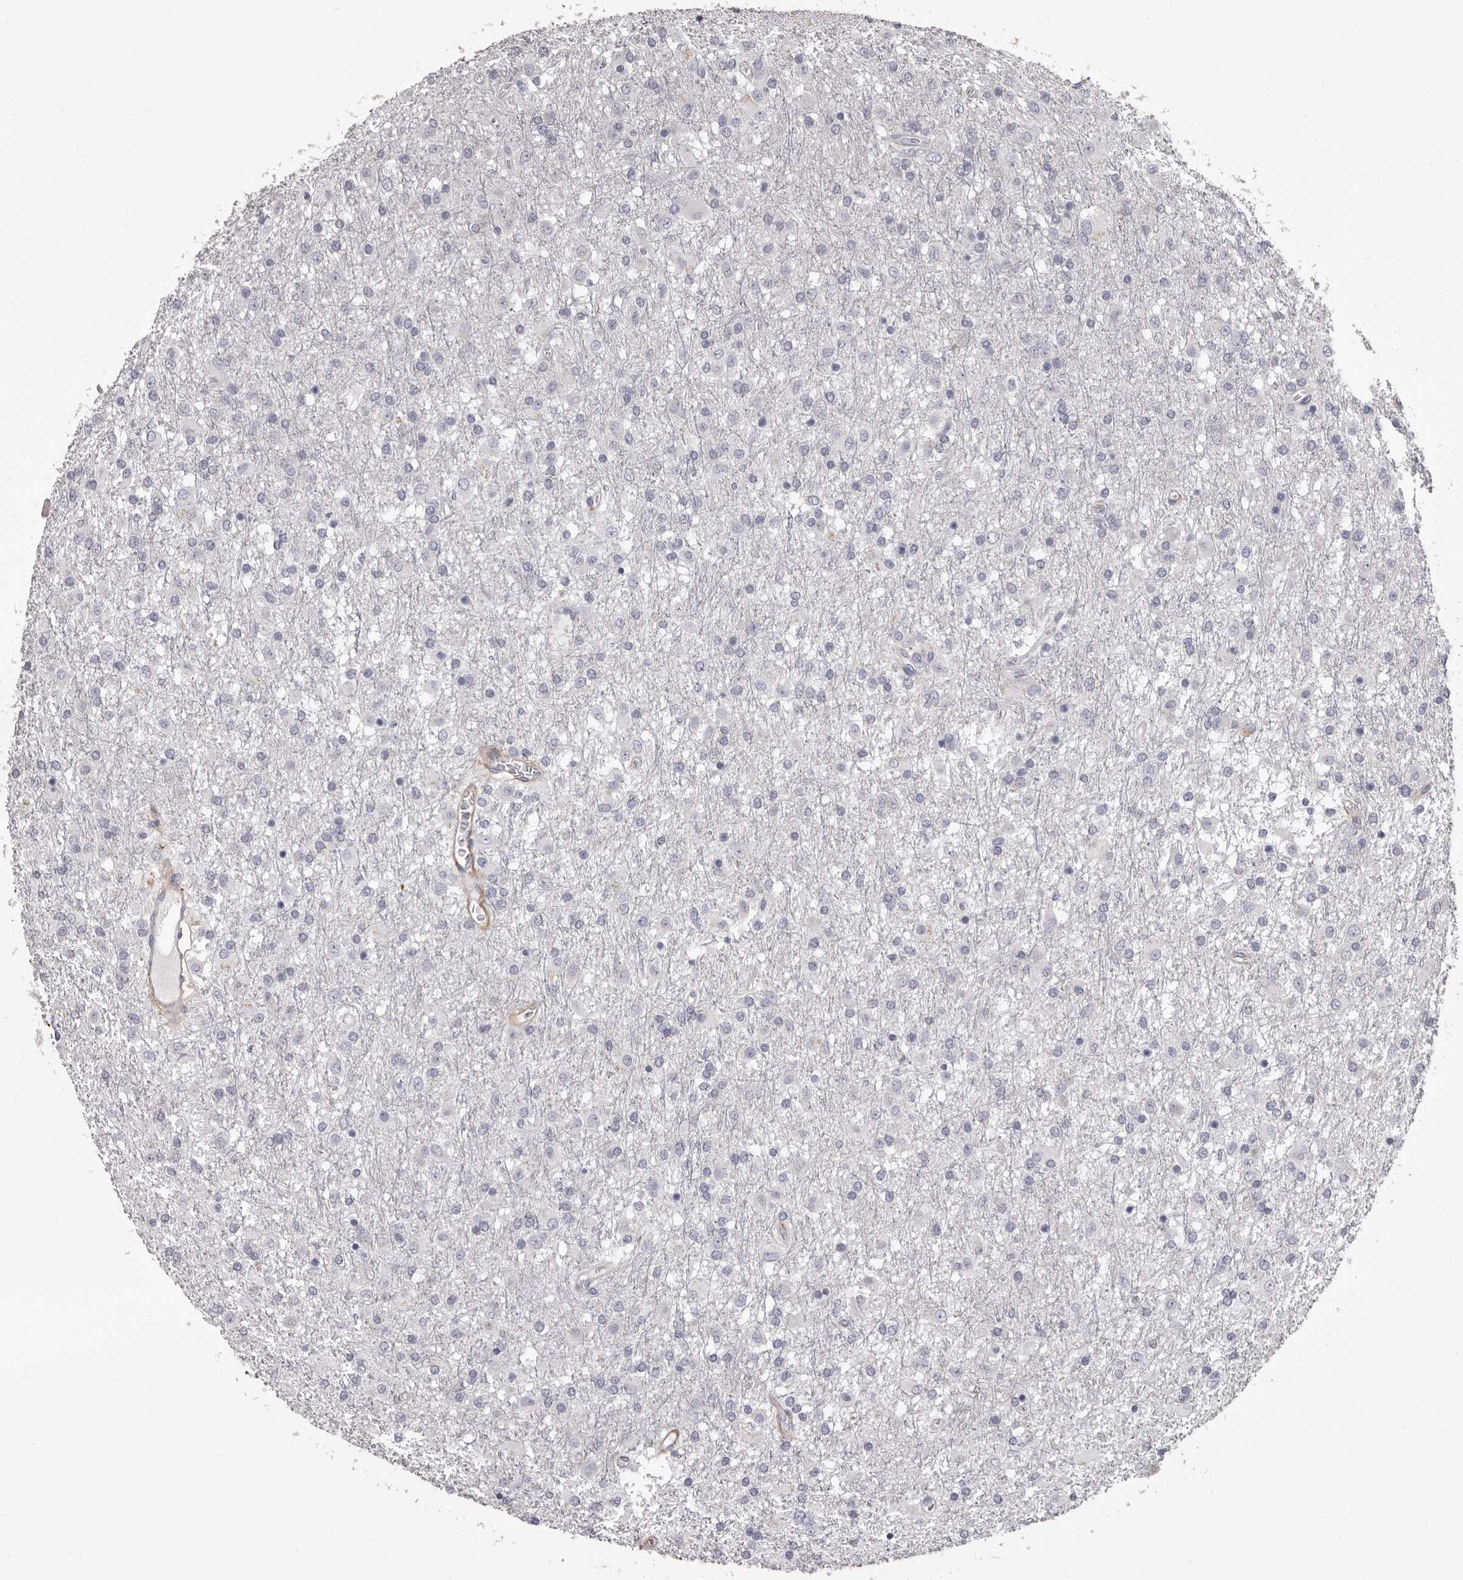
{"staining": {"intensity": "negative", "quantity": "none", "location": "none"}, "tissue": "glioma", "cell_type": "Tumor cells", "image_type": "cancer", "snomed": [{"axis": "morphology", "description": "Glioma, malignant, Low grade"}, {"axis": "topography", "description": "Brain"}], "caption": "Tumor cells are negative for brown protein staining in glioma.", "gene": "COL6A1", "patient": {"sex": "male", "age": 65}}